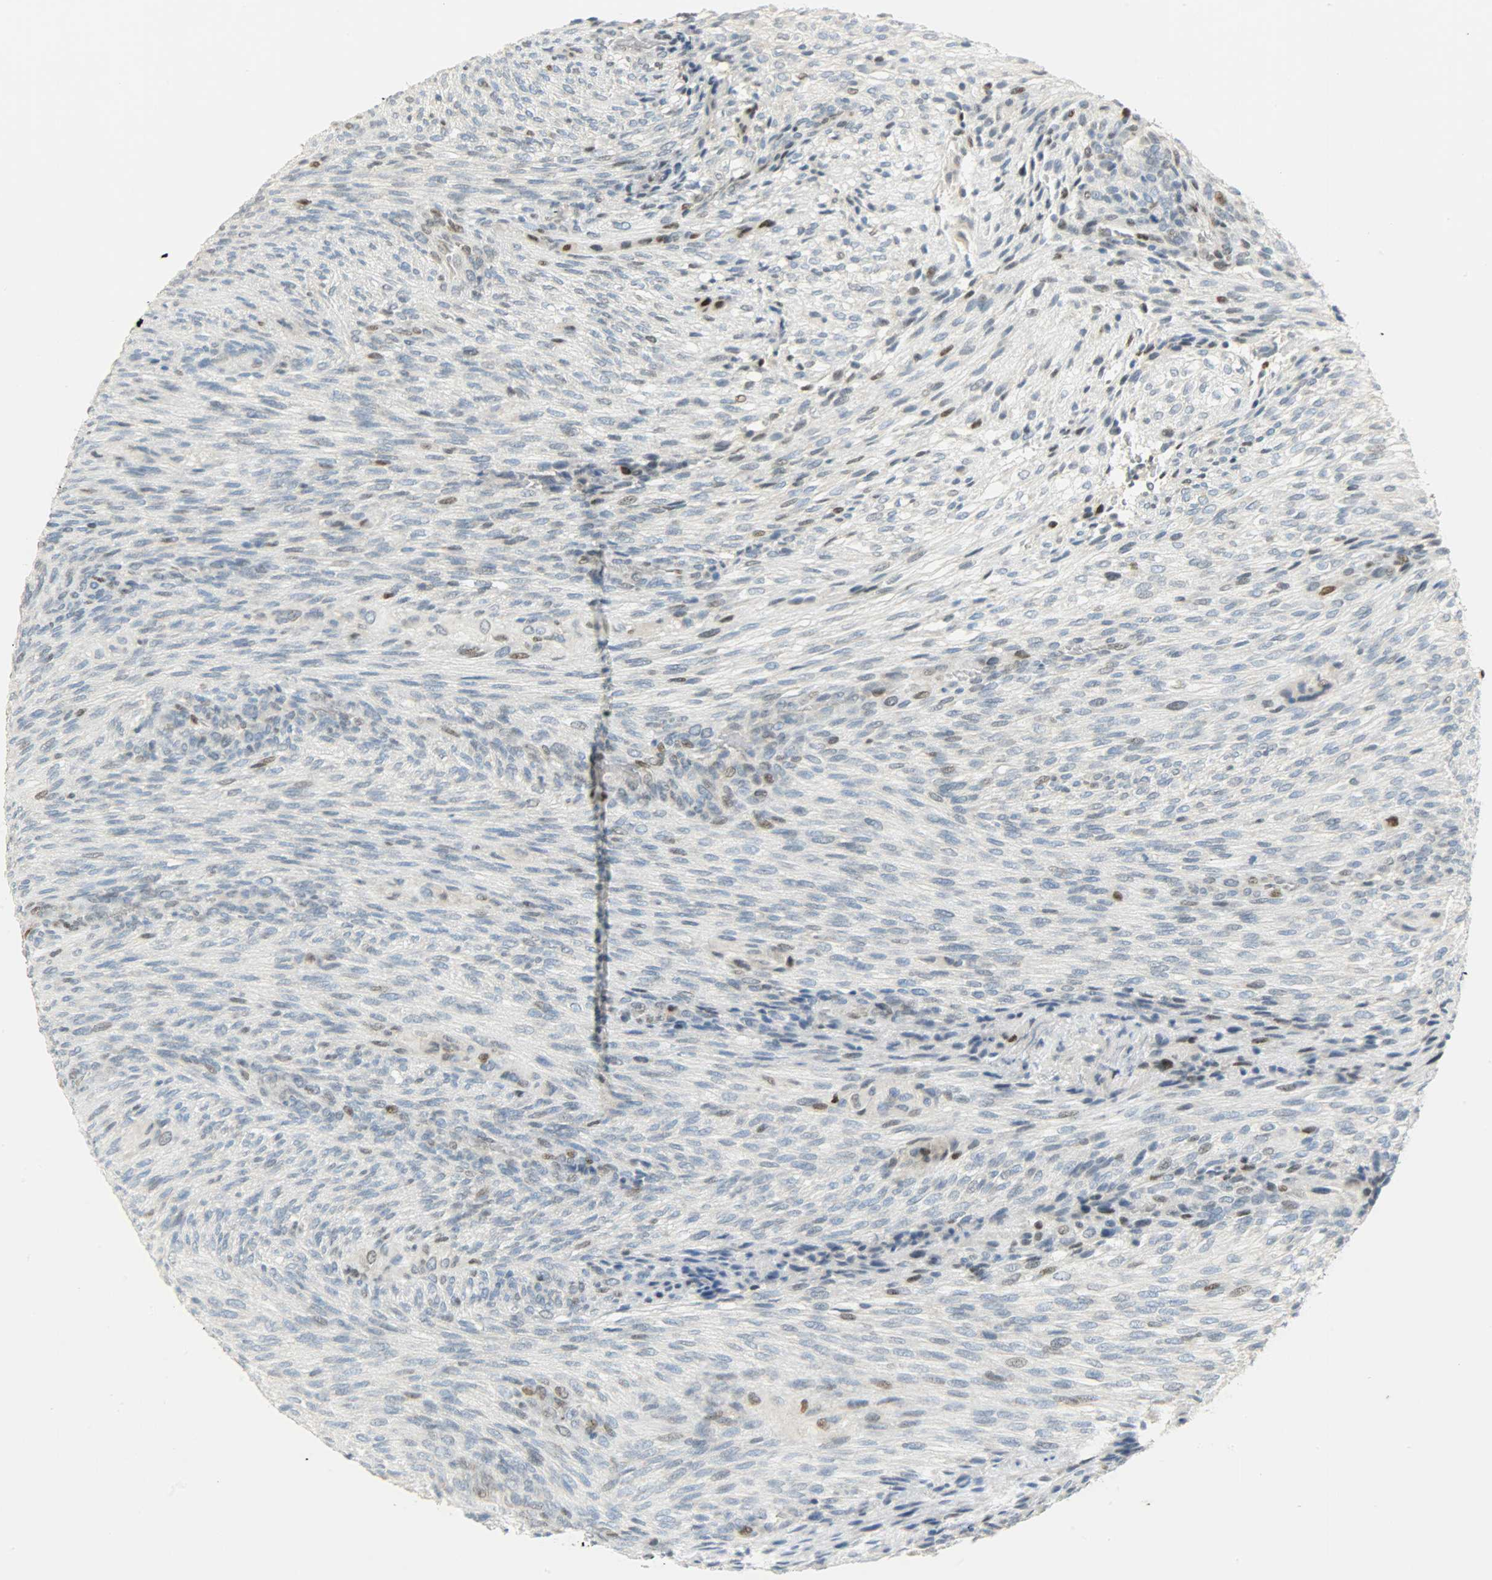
{"staining": {"intensity": "weak", "quantity": "<25%", "location": "nuclear"}, "tissue": "glioma", "cell_type": "Tumor cells", "image_type": "cancer", "snomed": [{"axis": "morphology", "description": "Glioma, malignant, High grade"}, {"axis": "topography", "description": "Cerebral cortex"}], "caption": "A photomicrograph of human malignant glioma (high-grade) is negative for staining in tumor cells.", "gene": "JUNB", "patient": {"sex": "female", "age": 55}}